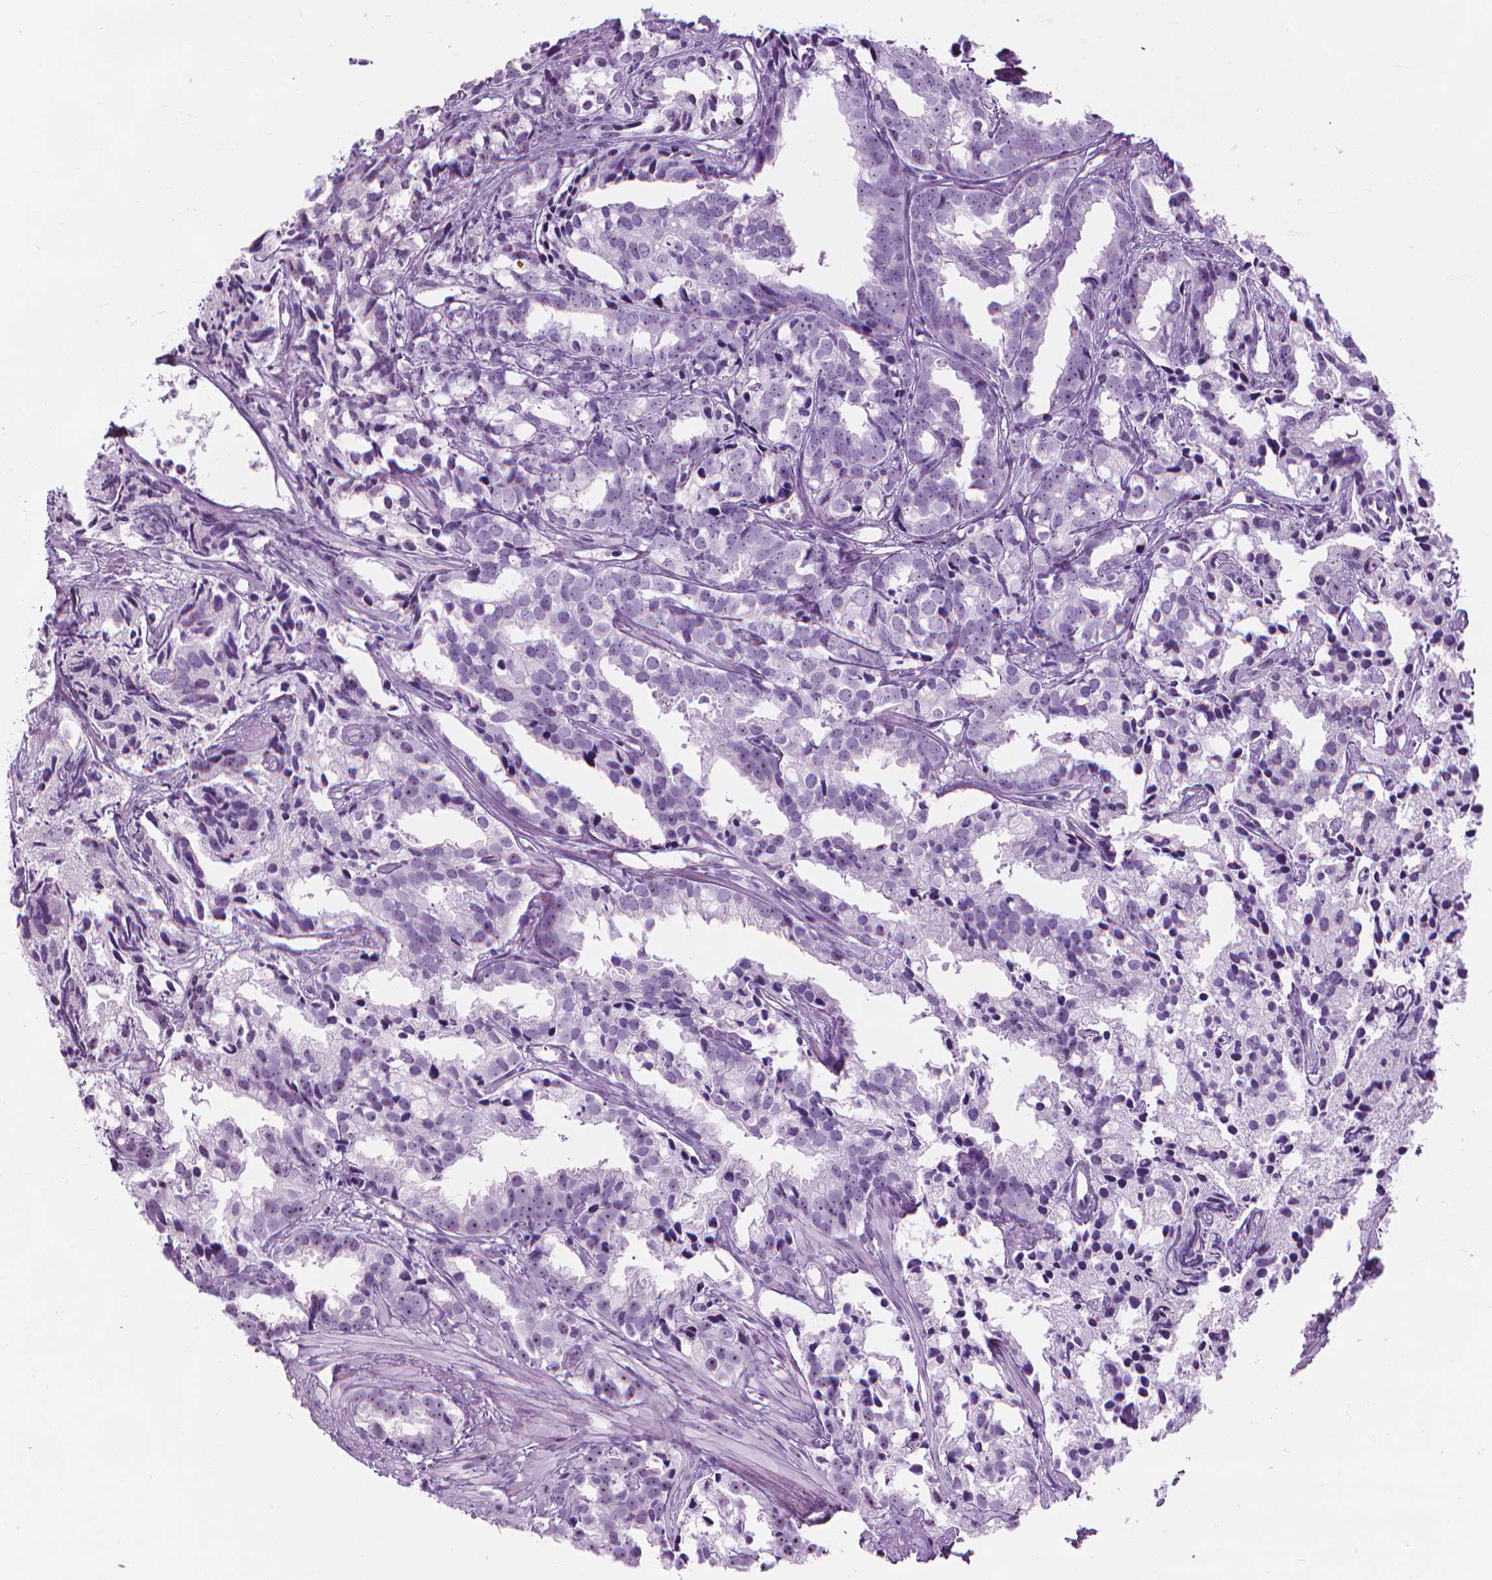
{"staining": {"intensity": "negative", "quantity": "none", "location": "none"}, "tissue": "prostate cancer", "cell_type": "Tumor cells", "image_type": "cancer", "snomed": [{"axis": "morphology", "description": "Adenocarcinoma, High grade"}, {"axis": "topography", "description": "Prostate"}], "caption": "A high-resolution micrograph shows immunohistochemistry staining of prostate high-grade adenocarcinoma, which demonstrates no significant staining in tumor cells. The staining is performed using DAB (3,3'-diaminobenzidine) brown chromogen with nuclei counter-stained in using hematoxylin.", "gene": "NOL7", "patient": {"sex": "male", "age": 79}}